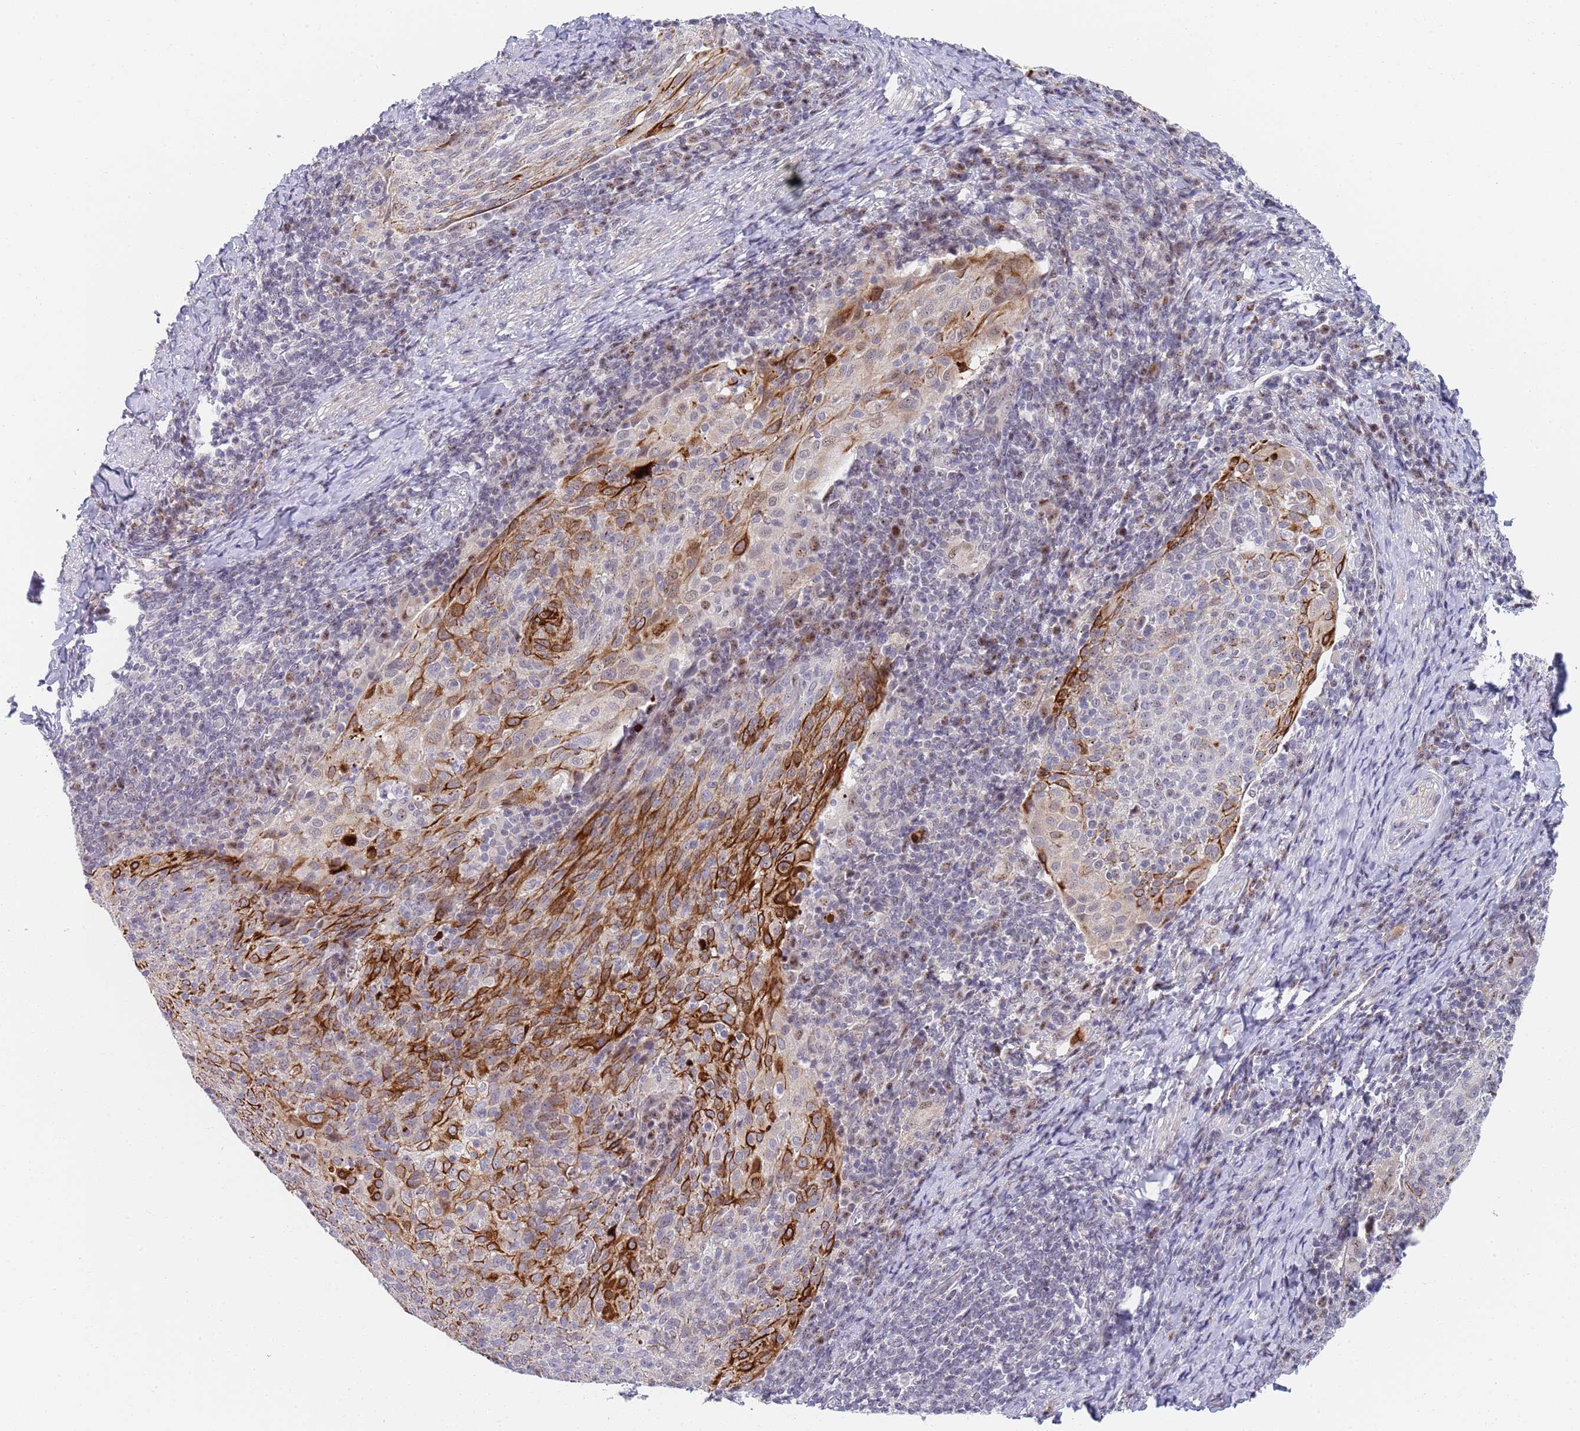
{"staining": {"intensity": "strong", "quantity": "<25%", "location": "cytoplasmic/membranous"}, "tissue": "cervical cancer", "cell_type": "Tumor cells", "image_type": "cancer", "snomed": [{"axis": "morphology", "description": "Squamous cell carcinoma, NOS"}, {"axis": "topography", "description": "Cervix"}], "caption": "Squamous cell carcinoma (cervical) stained for a protein displays strong cytoplasmic/membranous positivity in tumor cells.", "gene": "PLCL2", "patient": {"sex": "female", "age": 52}}